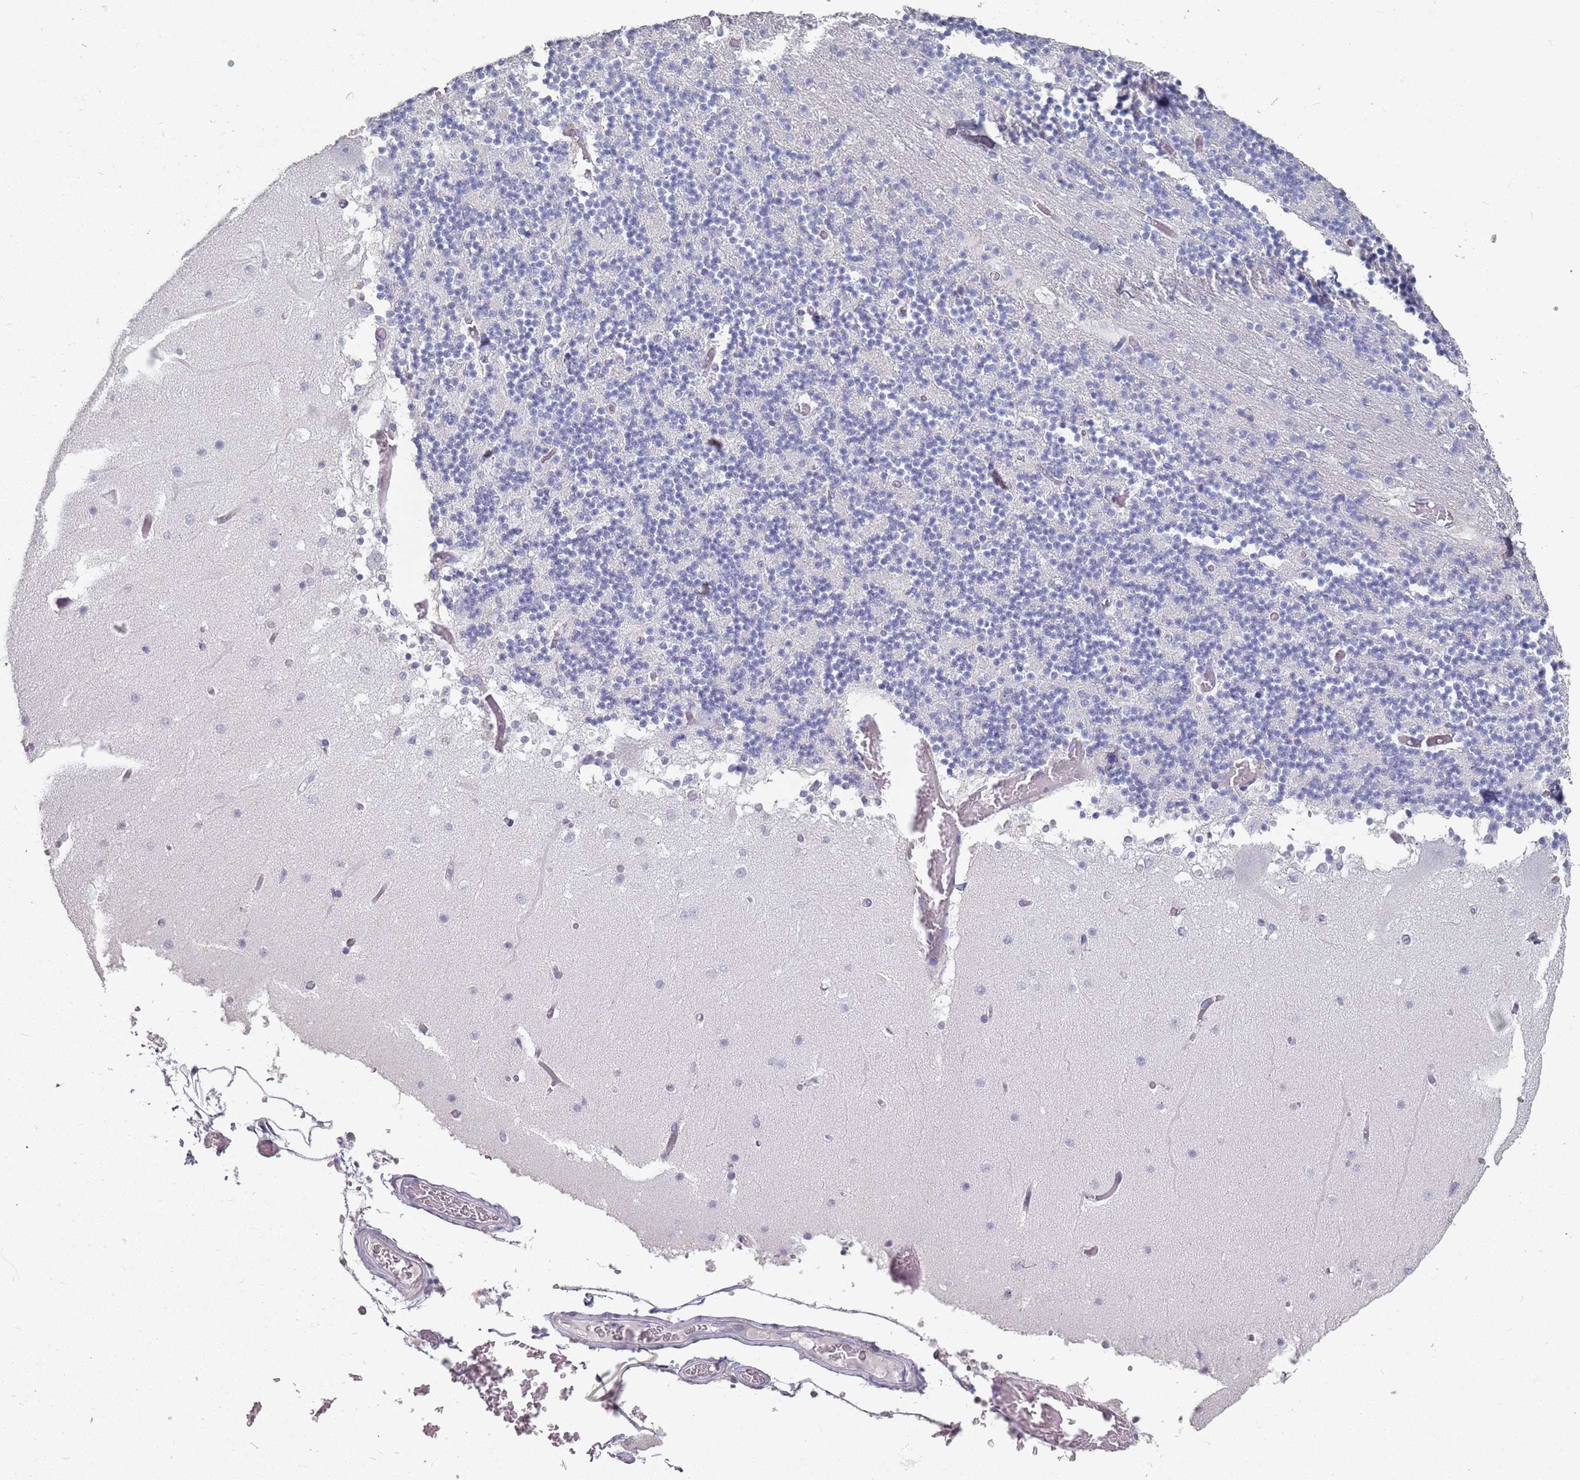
{"staining": {"intensity": "negative", "quantity": "none", "location": "none"}, "tissue": "cerebellum", "cell_type": "Cells in granular layer", "image_type": "normal", "snomed": [{"axis": "morphology", "description": "Normal tissue, NOS"}, {"axis": "topography", "description": "Cerebellum"}], "caption": "Cells in granular layer show no significant protein positivity in normal cerebellum. (Brightfield microscopy of DAB (3,3'-diaminobenzidine) immunohistochemistry at high magnification).", "gene": "DDX4", "patient": {"sex": "female", "age": 28}}